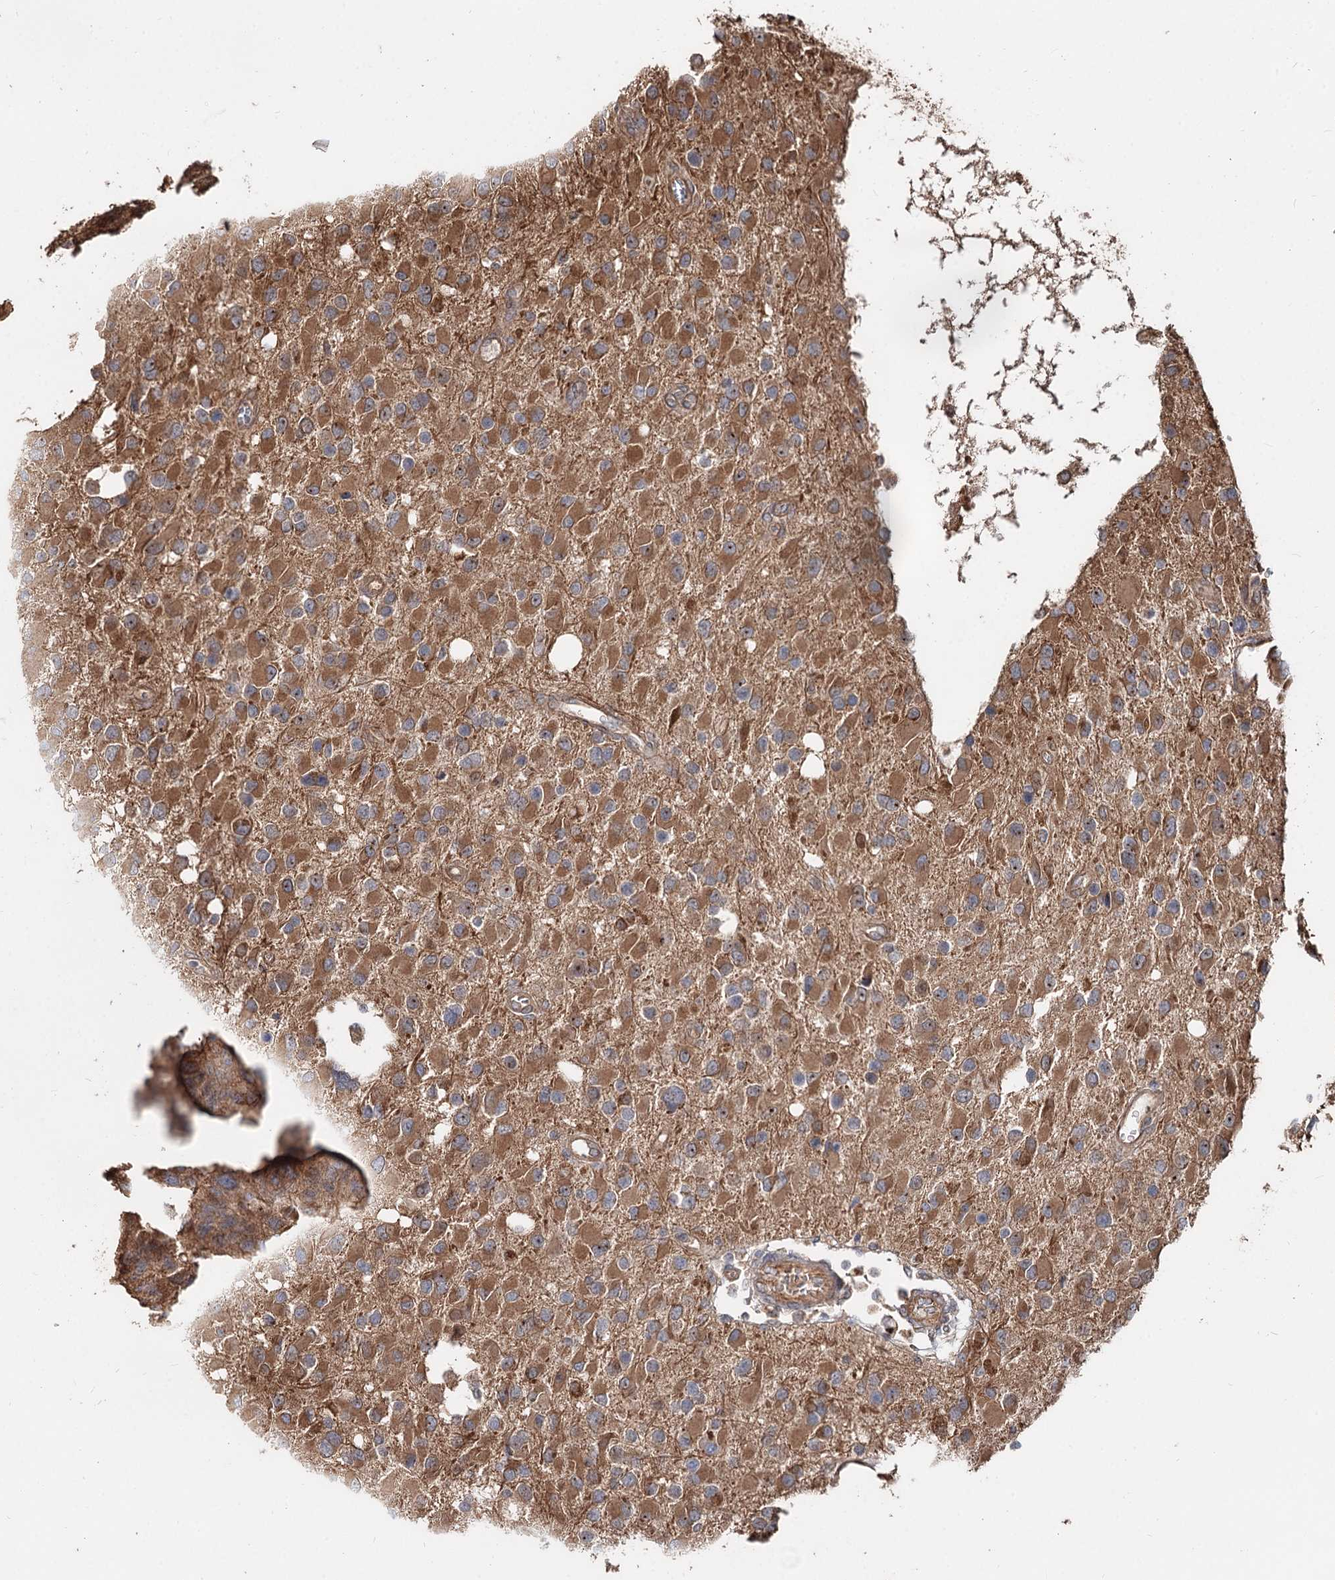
{"staining": {"intensity": "moderate", "quantity": ">75%", "location": "cytoplasmic/membranous"}, "tissue": "glioma", "cell_type": "Tumor cells", "image_type": "cancer", "snomed": [{"axis": "morphology", "description": "Glioma, malignant, High grade"}, {"axis": "topography", "description": "Brain"}], "caption": "DAB (3,3'-diaminobenzidine) immunohistochemical staining of human glioma reveals moderate cytoplasmic/membranous protein staining in approximately >75% of tumor cells. Immunohistochemistry stains the protein of interest in brown and the nuclei are stained blue.", "gene": "SPART", "patient": {"sex": "male", "age": 53}}